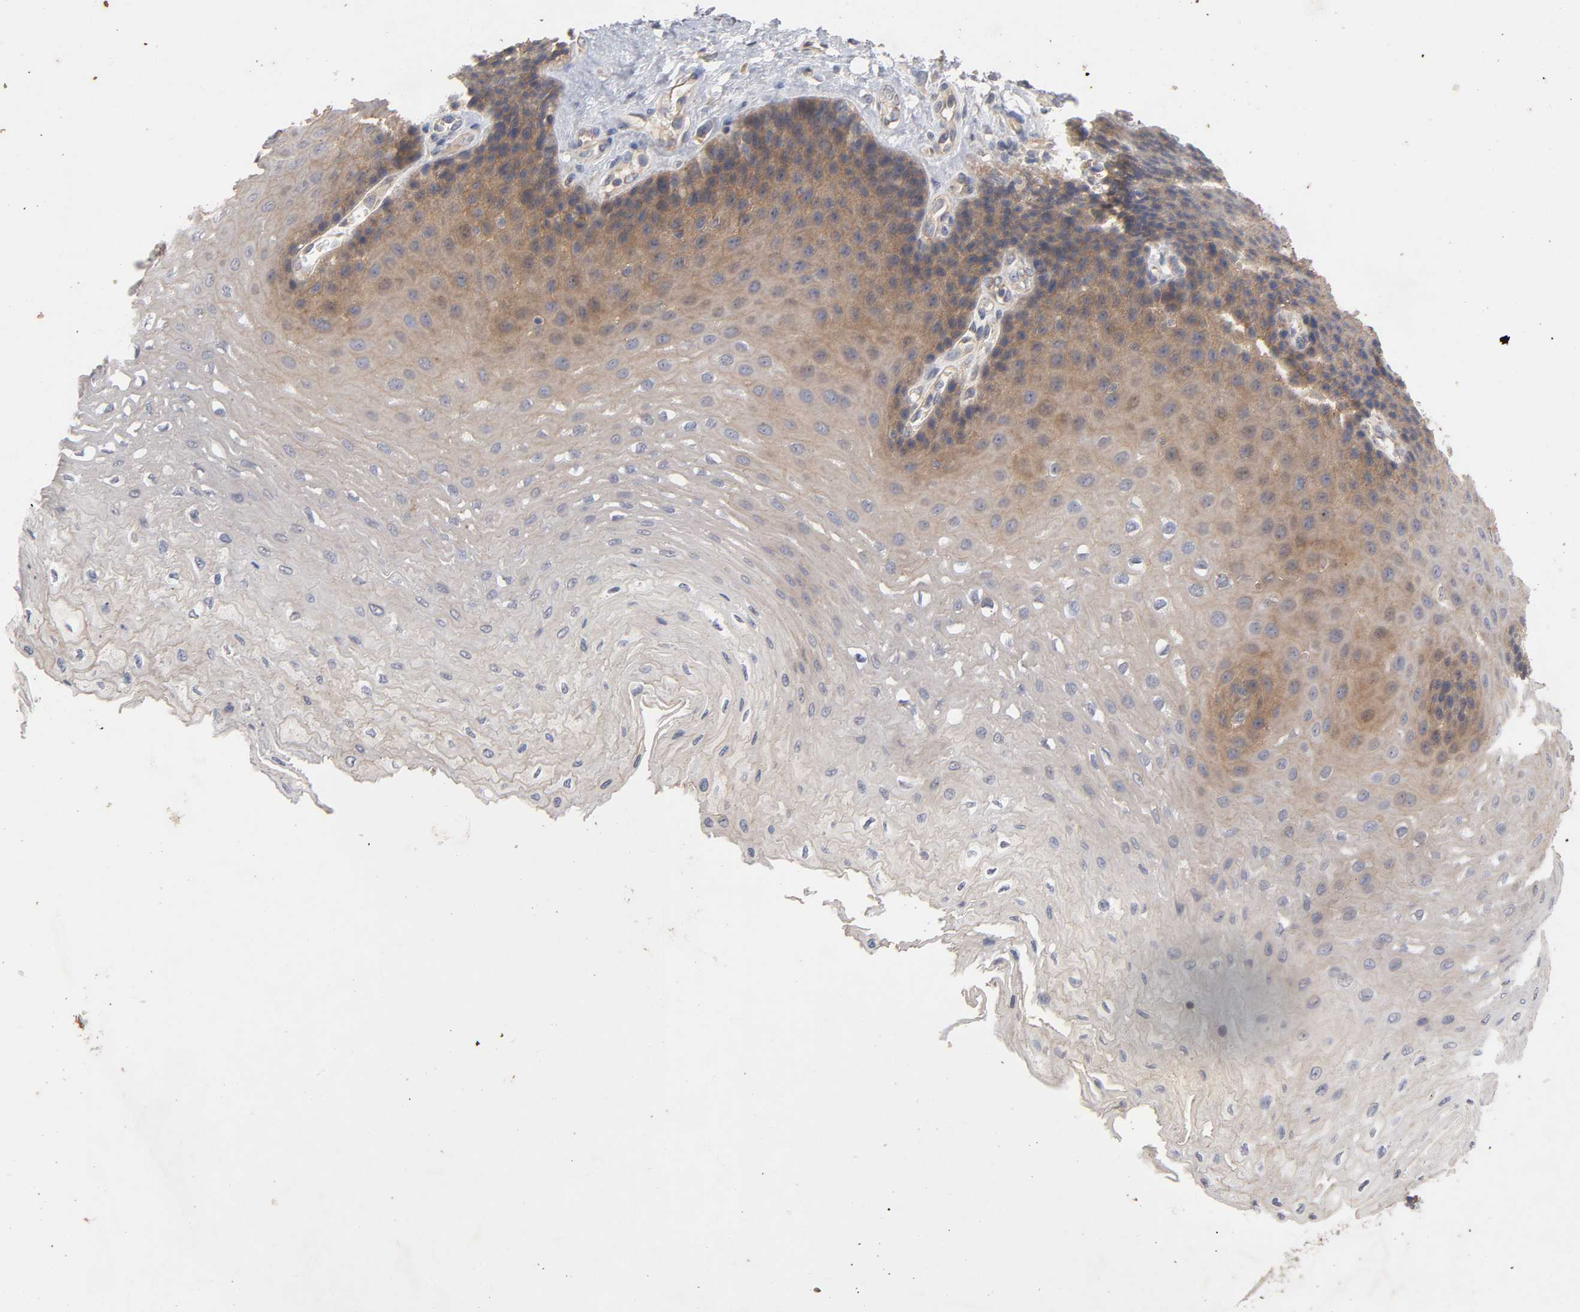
{"staining": {"intensity": "moderate", "quantity": ">75%", "location": "cytoplasmic/membranous"}, "tissue": "esophagus", "cell_type": "Squamous epithelial cells", "image_type": "normal", "snomed": [{"axis": "morphology", "description": "Normal tissue, NOS"}, {"axis": "topography", "description": "Esophagus"}], "caption": "Esophagus stained with immunohistochemistry shows moderate cytoplasmic/membranous expression in about >75% of squamous epithelial cells. (brown staining indicates protein expression, while blue staining denotes nuclei).", "gene": "PDZD11", "patient": {"sex": "female", "age": 72}}